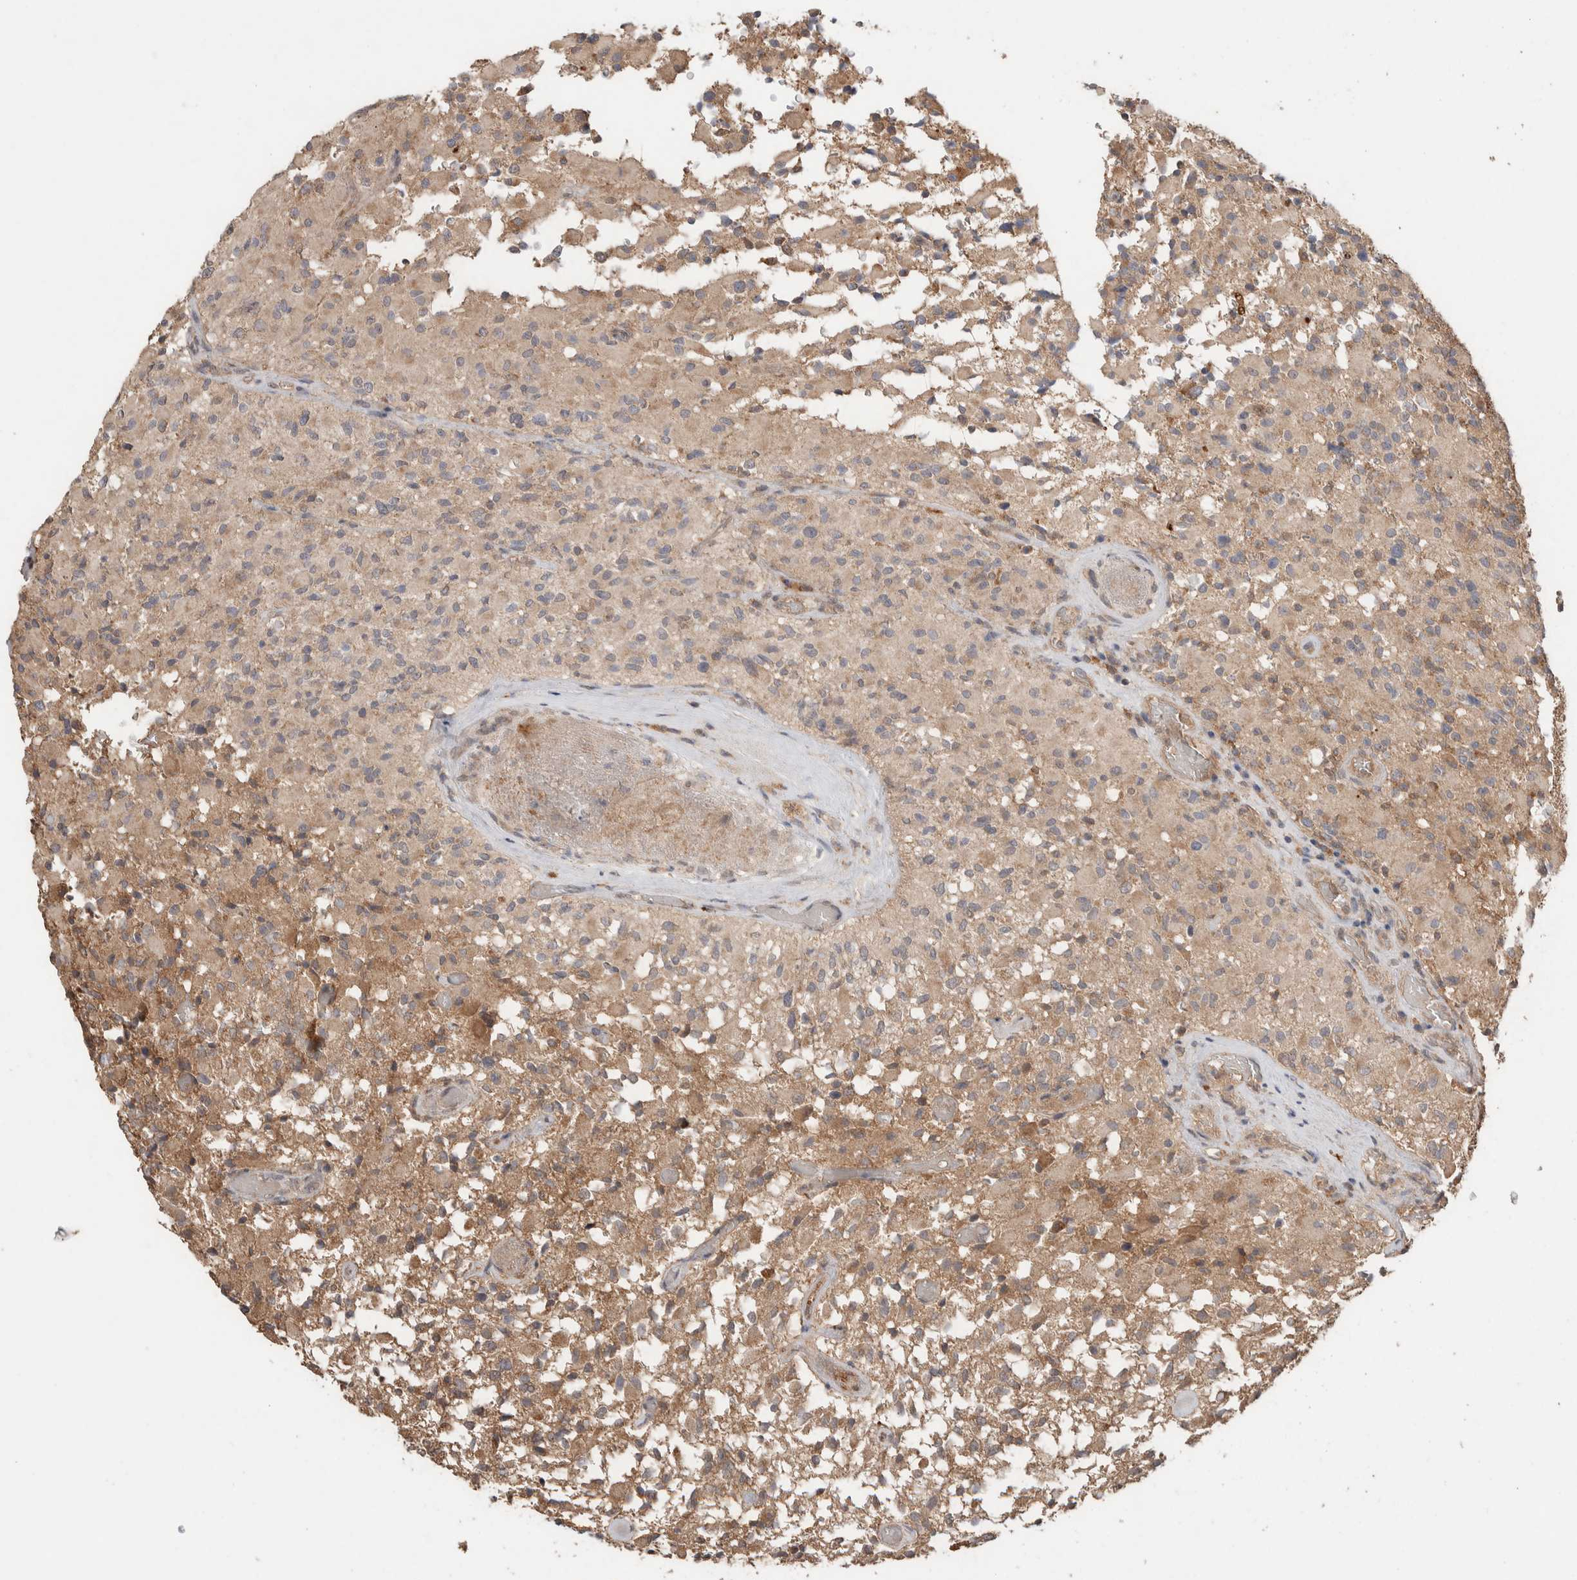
{"staining": {"intensity": "moderate", "quantity": ">75%", "location": "cytoplasmic/membranous"}, "tissue": "glioma", "cell_type": "Tumor cells", "image_type": "cancer", "snomed": [{"axis": "morphology", "description": "Glioma, malignant, High grade"}, {"axis": "topography", "description": "Brain"}], "caption": "About >75% of tumor cells in human glioma reveal moderate cytoplasmic/membranous protein positivity as visualized by brown immunohistochemical staining.", "gene": "KCNJ5", "patient": {"sex": "male", "age": 71}}